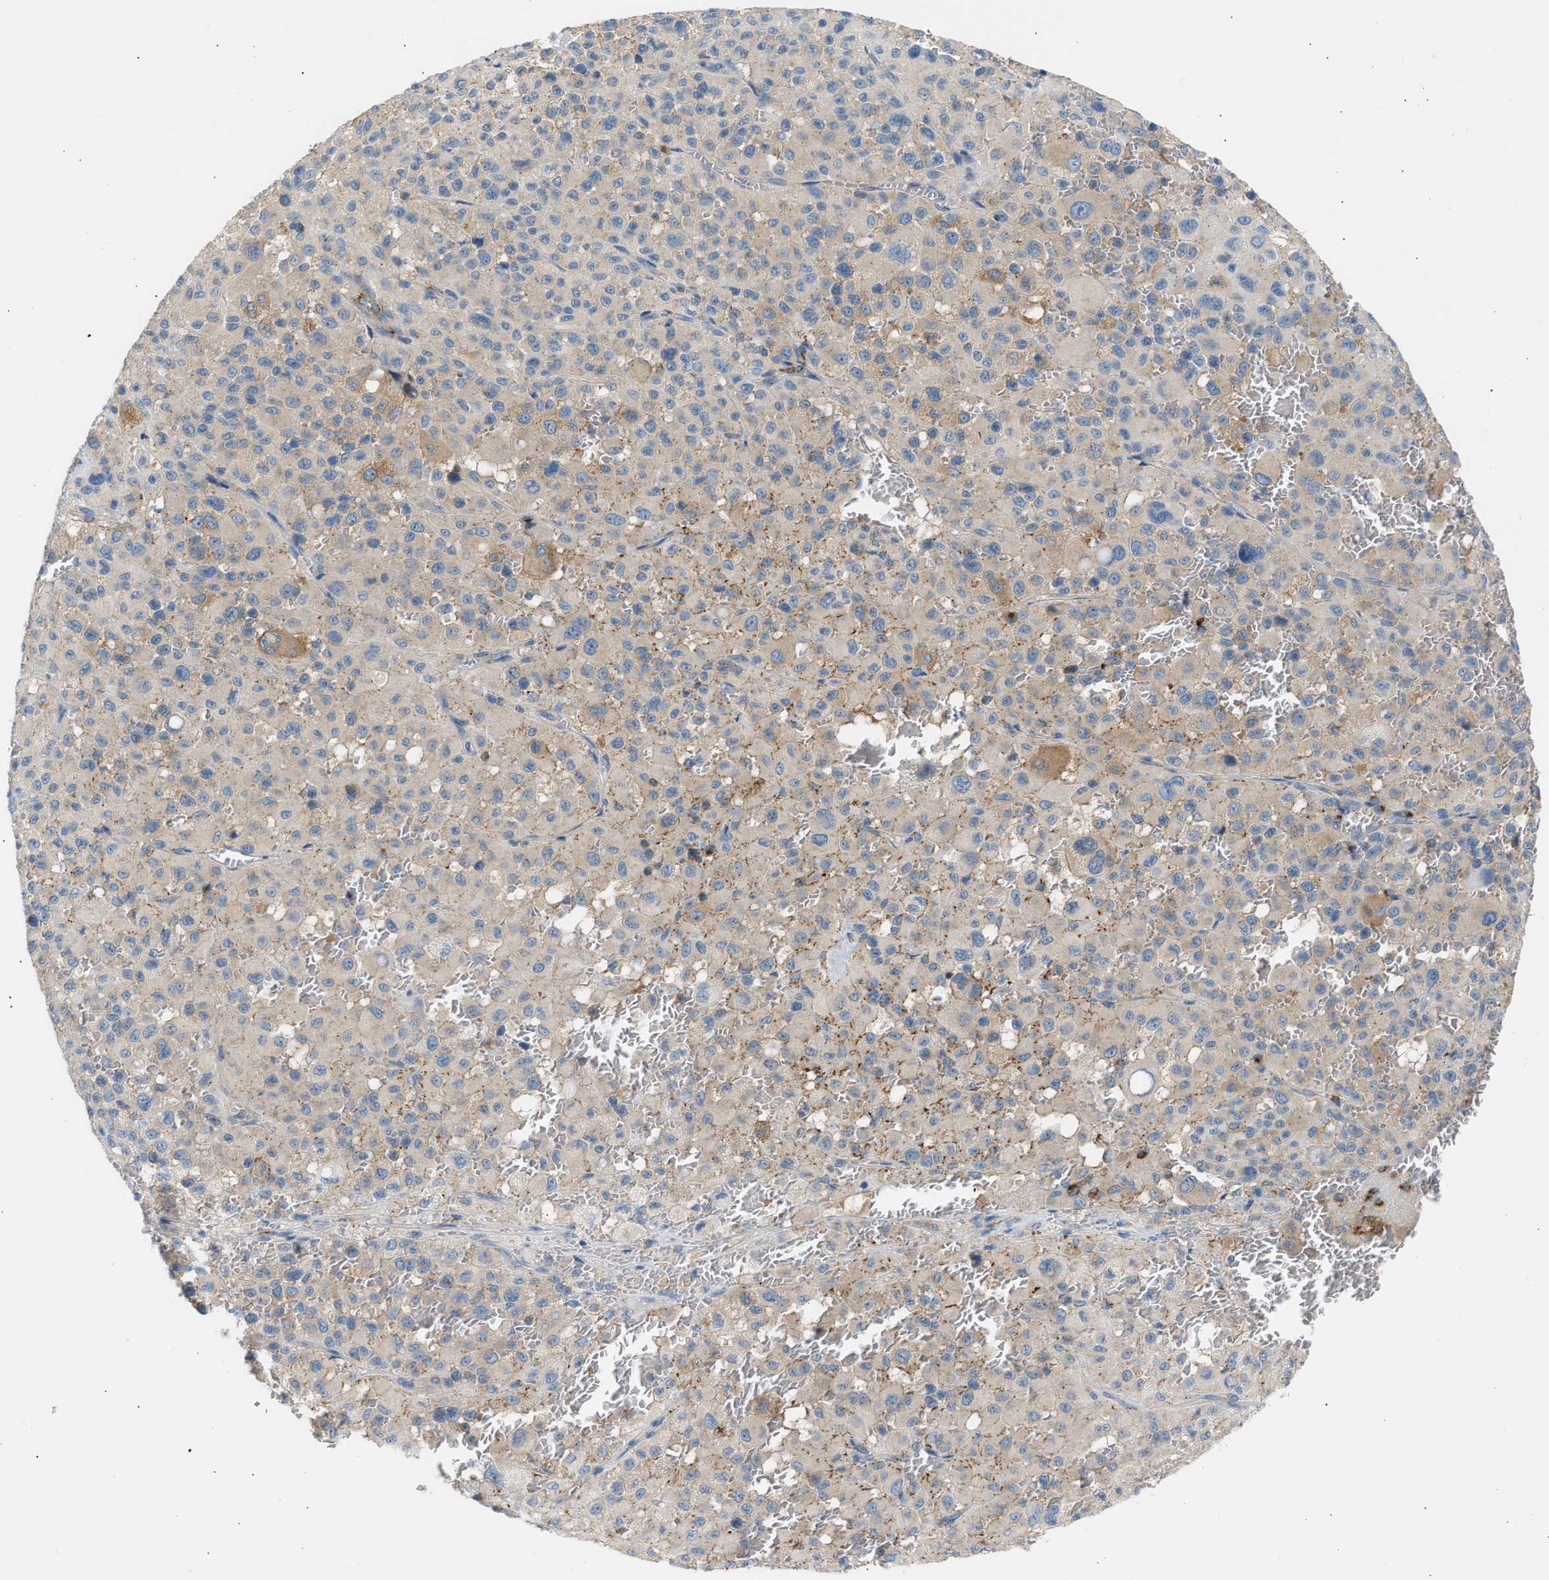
{"staining": {"intensity": "moderate", "quantity": "<25%", "location": "cytoplasmic/membranous"}, "tissue": "melanoma", "cell_type": "Tumor cells", "image_type": "cancer", "snomed": [{"axis": "morphology", "description": "Malignant melanoma, Metastatic site"}, {"axis": "topography", "description": "Skin"}], "caption": "Human malignant melanoma (metastatic site) stained with a brown dye exhibits moderate cytoplasmic/membranous positive positivity in approximately <25% of tumor cells.", "gene": "TRIM50", "patient": {"sex": "female", "age": 74}}